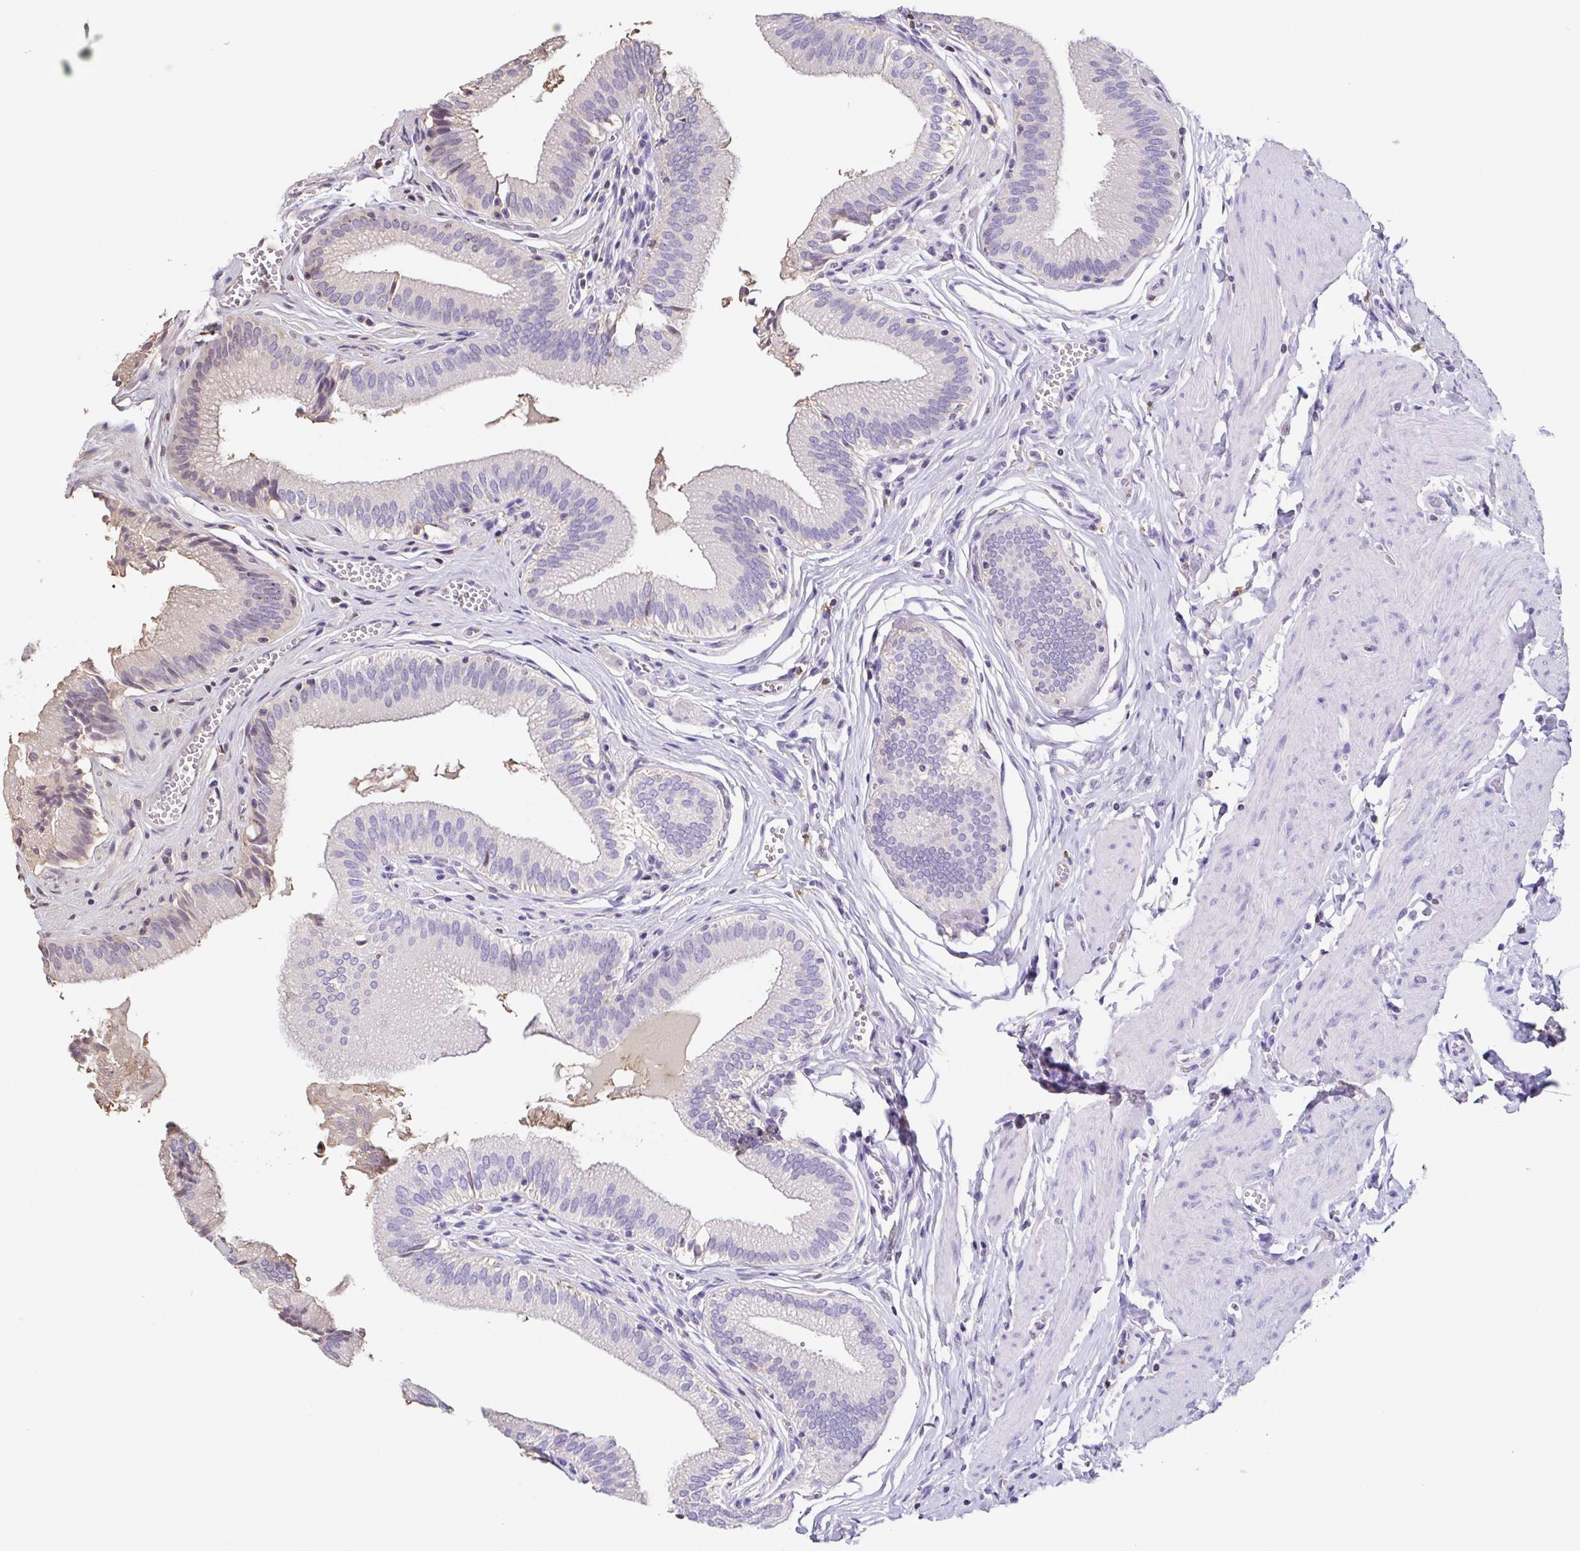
{"staining": {"intensity": "negative", "quantity": "none", "location": "none"}, "tissue": "gallbladder", "cell_type": "Glandular cells", "image_type": "normal", "snomed": [{"axis": "morphology", "description": "Normal tissue, NOS"}, {"axis": "topography", "description": "Gallbladder"}, {"axis": "topography", "description": "Peripheral nerve tissue"}], "caption": "This photomicrograph is of unremarkable gallbladder stained with immunohistochemistry to label a protein in brown with the nuclei are counter-stained blue. There is no expression in glandular cells. (Immunohistochemistry, brightfield microscopy, high magnification).", "gene": "ANXA10", "patient": {"sex": "male", "age": 17}}